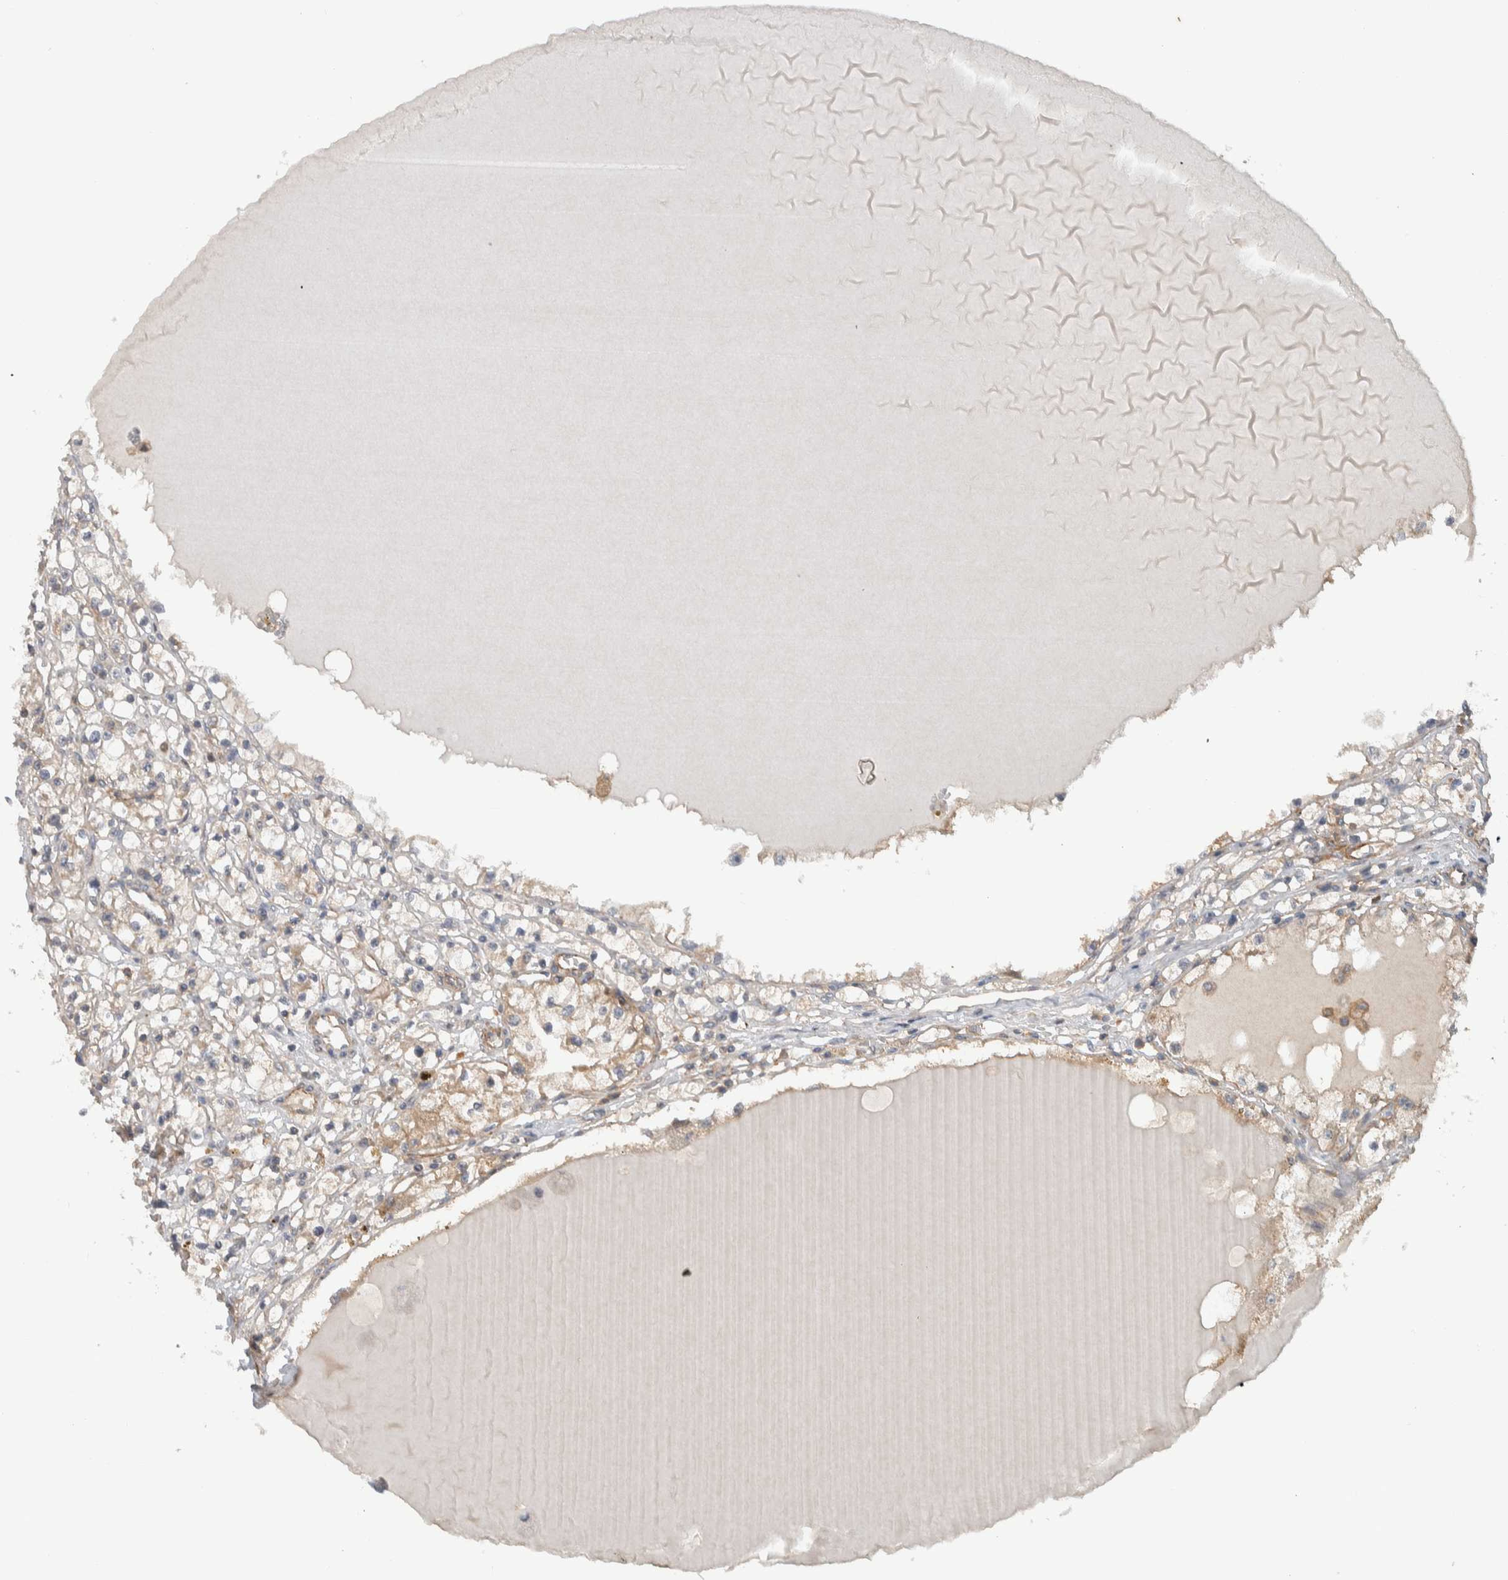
{"staining": {"intensity": "weak", "quantity": "<25%", "location": "cytoplasmic/membranous"}, "tissue": "renal cancer", "cell_type": "Tumor cells", "image_type": "cancer", "snomed": [{"axis": "morphology", "description": "Adenocarcinoma, NOS"}, {"axis": "topography", "description": "Kidney"}], "caption": "DAB (3,3'-diaminobenzidine) immunohistochemical staining of renal cancer demonstrates no significant staining in tumor cells. (DAB IHC visualized using brightfield microscopy, high magnification).", "gene": "MPRIP", "patient": {"sex": "male", "age": 56}}